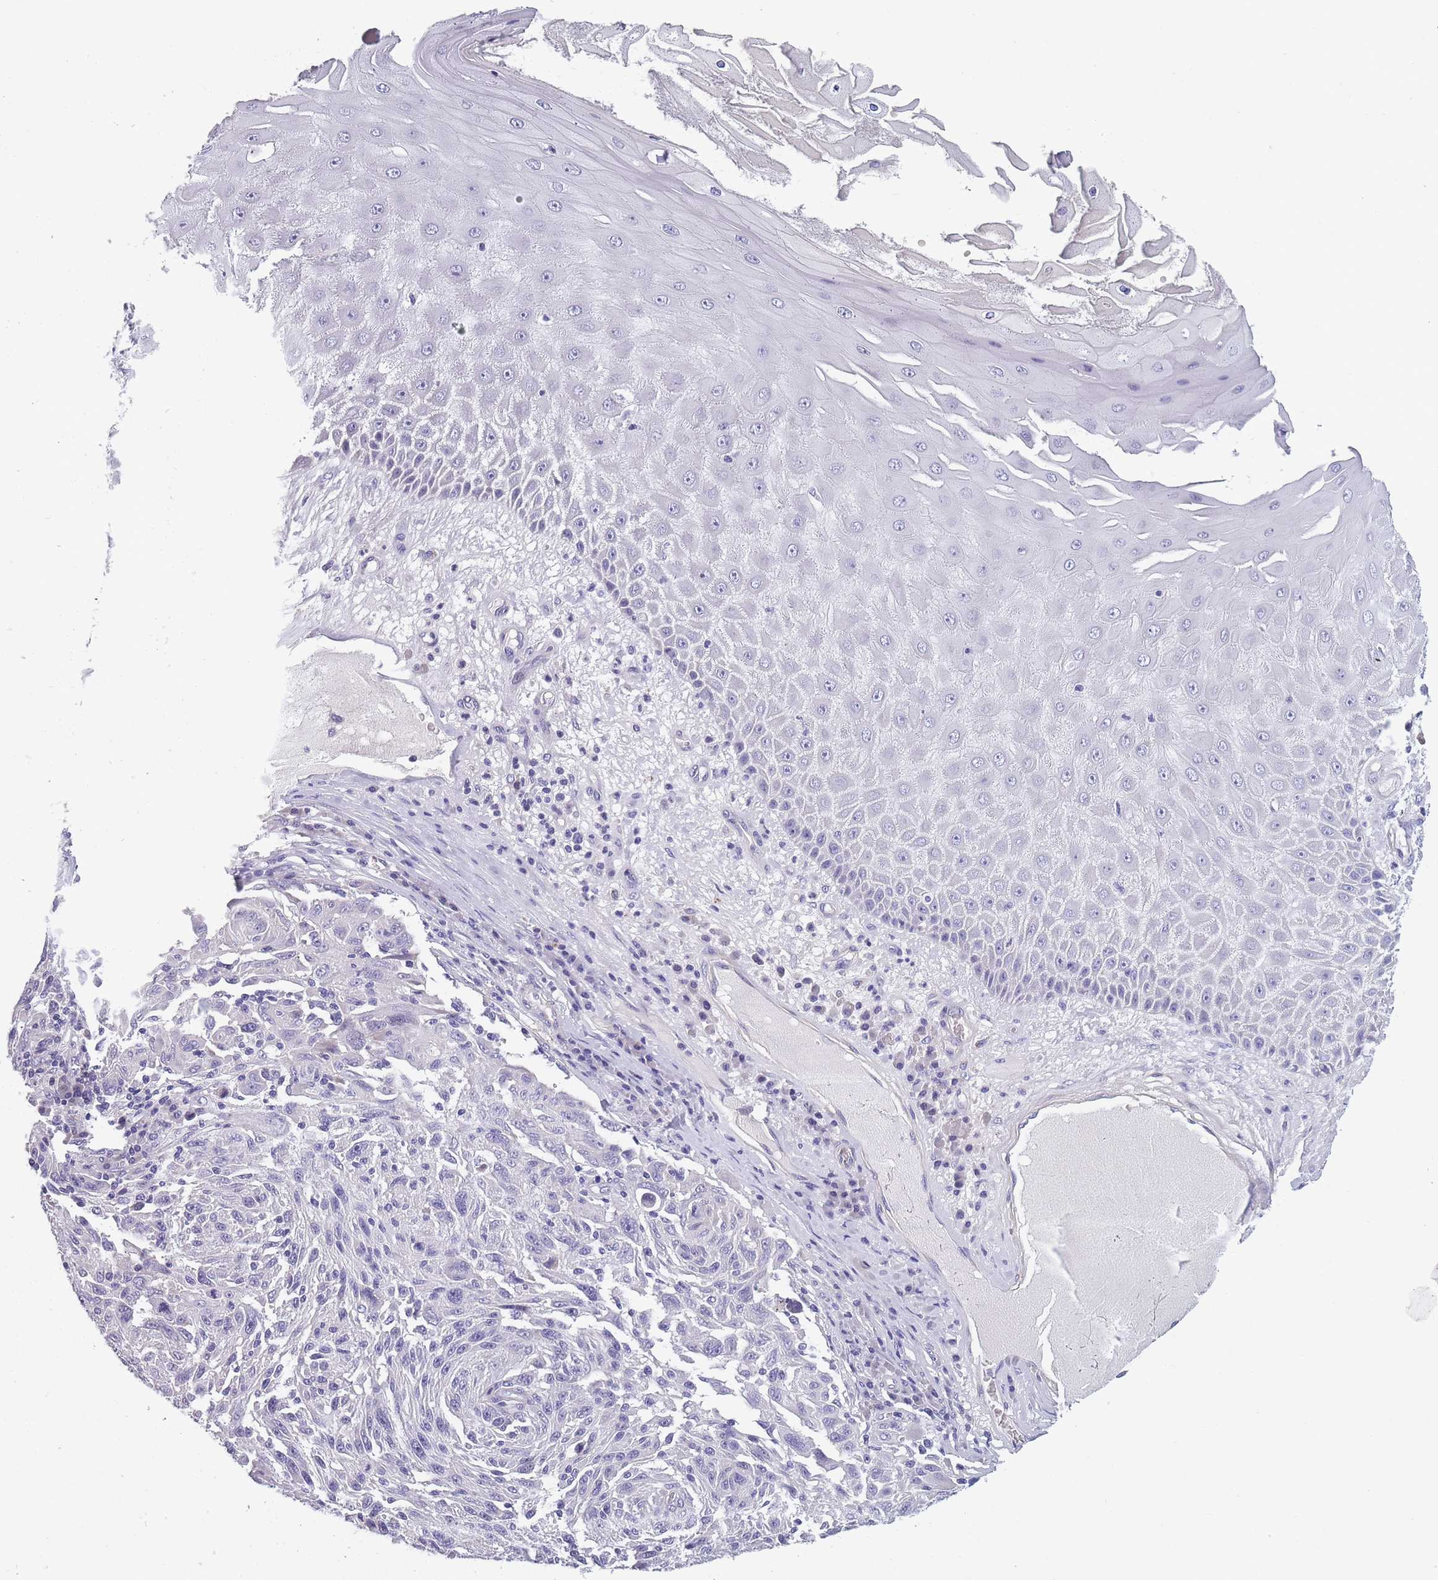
{"staining": {"intensity": "negative", "quantity": "none", "location": "none"}, "tissue": "melanoma", "cell_type": "Tumor cells", "image_type": "cancer", "snomed": [{"axis": "morphology", "description": "Malignant melanoma, NOS"}, {"axis": "topography", "description": "Skin"}], "caption": "The image exhibits no significant expression in tumor cells of malignant melanoma. The staining was performed using DAB to visualize the protein expression in brown, while the nuclei were stained in blue with hematoxylin (Magnification: 20x).", "gene": "OR4C5", "patient": {"sex": "male", "age": 53}}